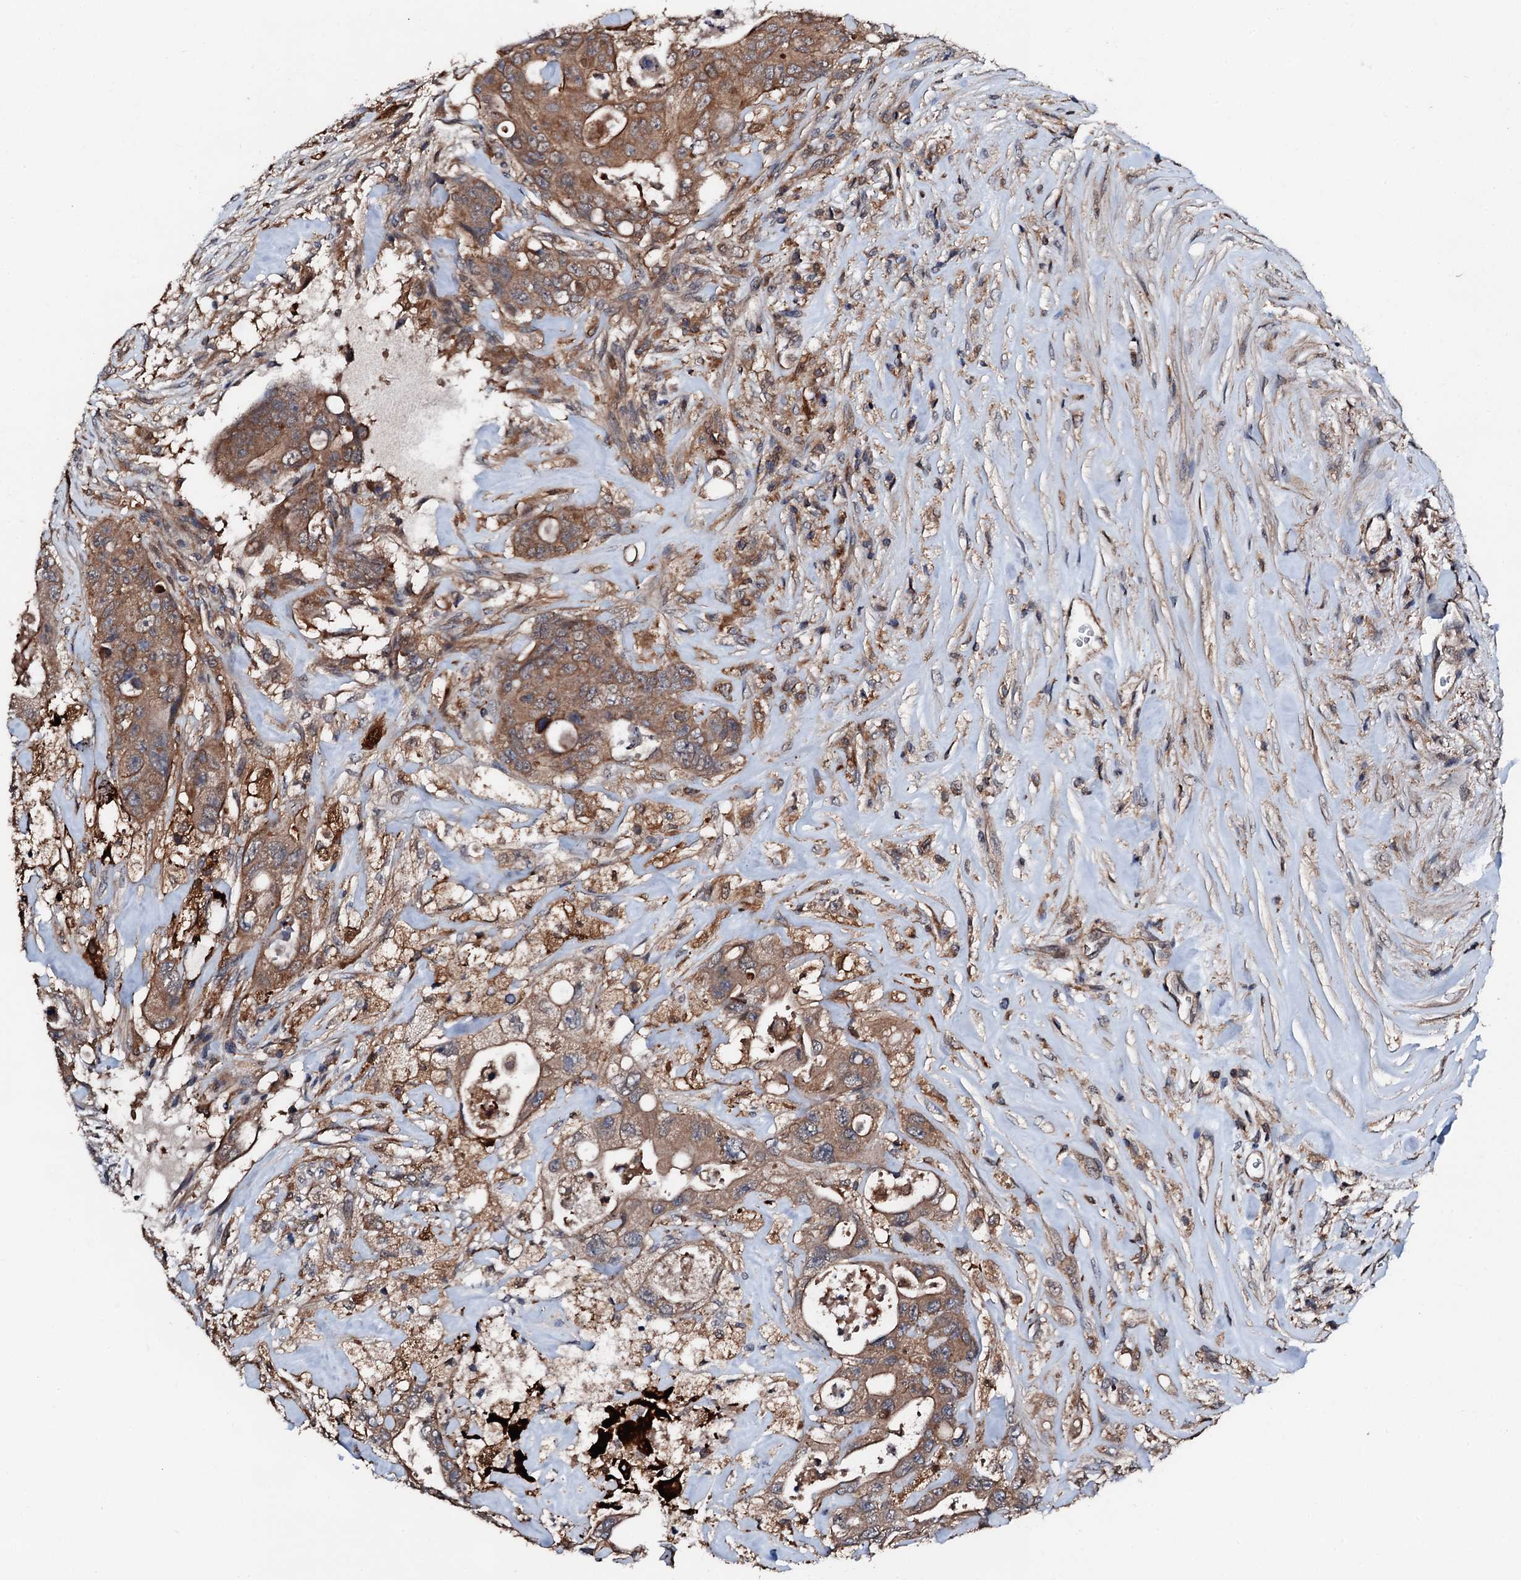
{"staining": {"intensity": "moderate", "quantity": ">75%", "location": "cytoplasmic/membranous"}, "tissue": "colorectal cancer", "cell_type": "Tumor cells", "image_type": "cancer", "snomed": [{"axis": "morphology", "description": "Adenocarcinoma, NOS"}, {"axis": "topography", "description": "Colon"}], "caption": "A high-resolution histopathology image shows immunohistochemistry (IHC) staining of adenocarcinoma (colorectal), which shows moderate cytoplasmic/membranous staining in approximately >75% of tumor cells.", "gene": "FGD4", "patient": {"sex": "female", "age": 46}}